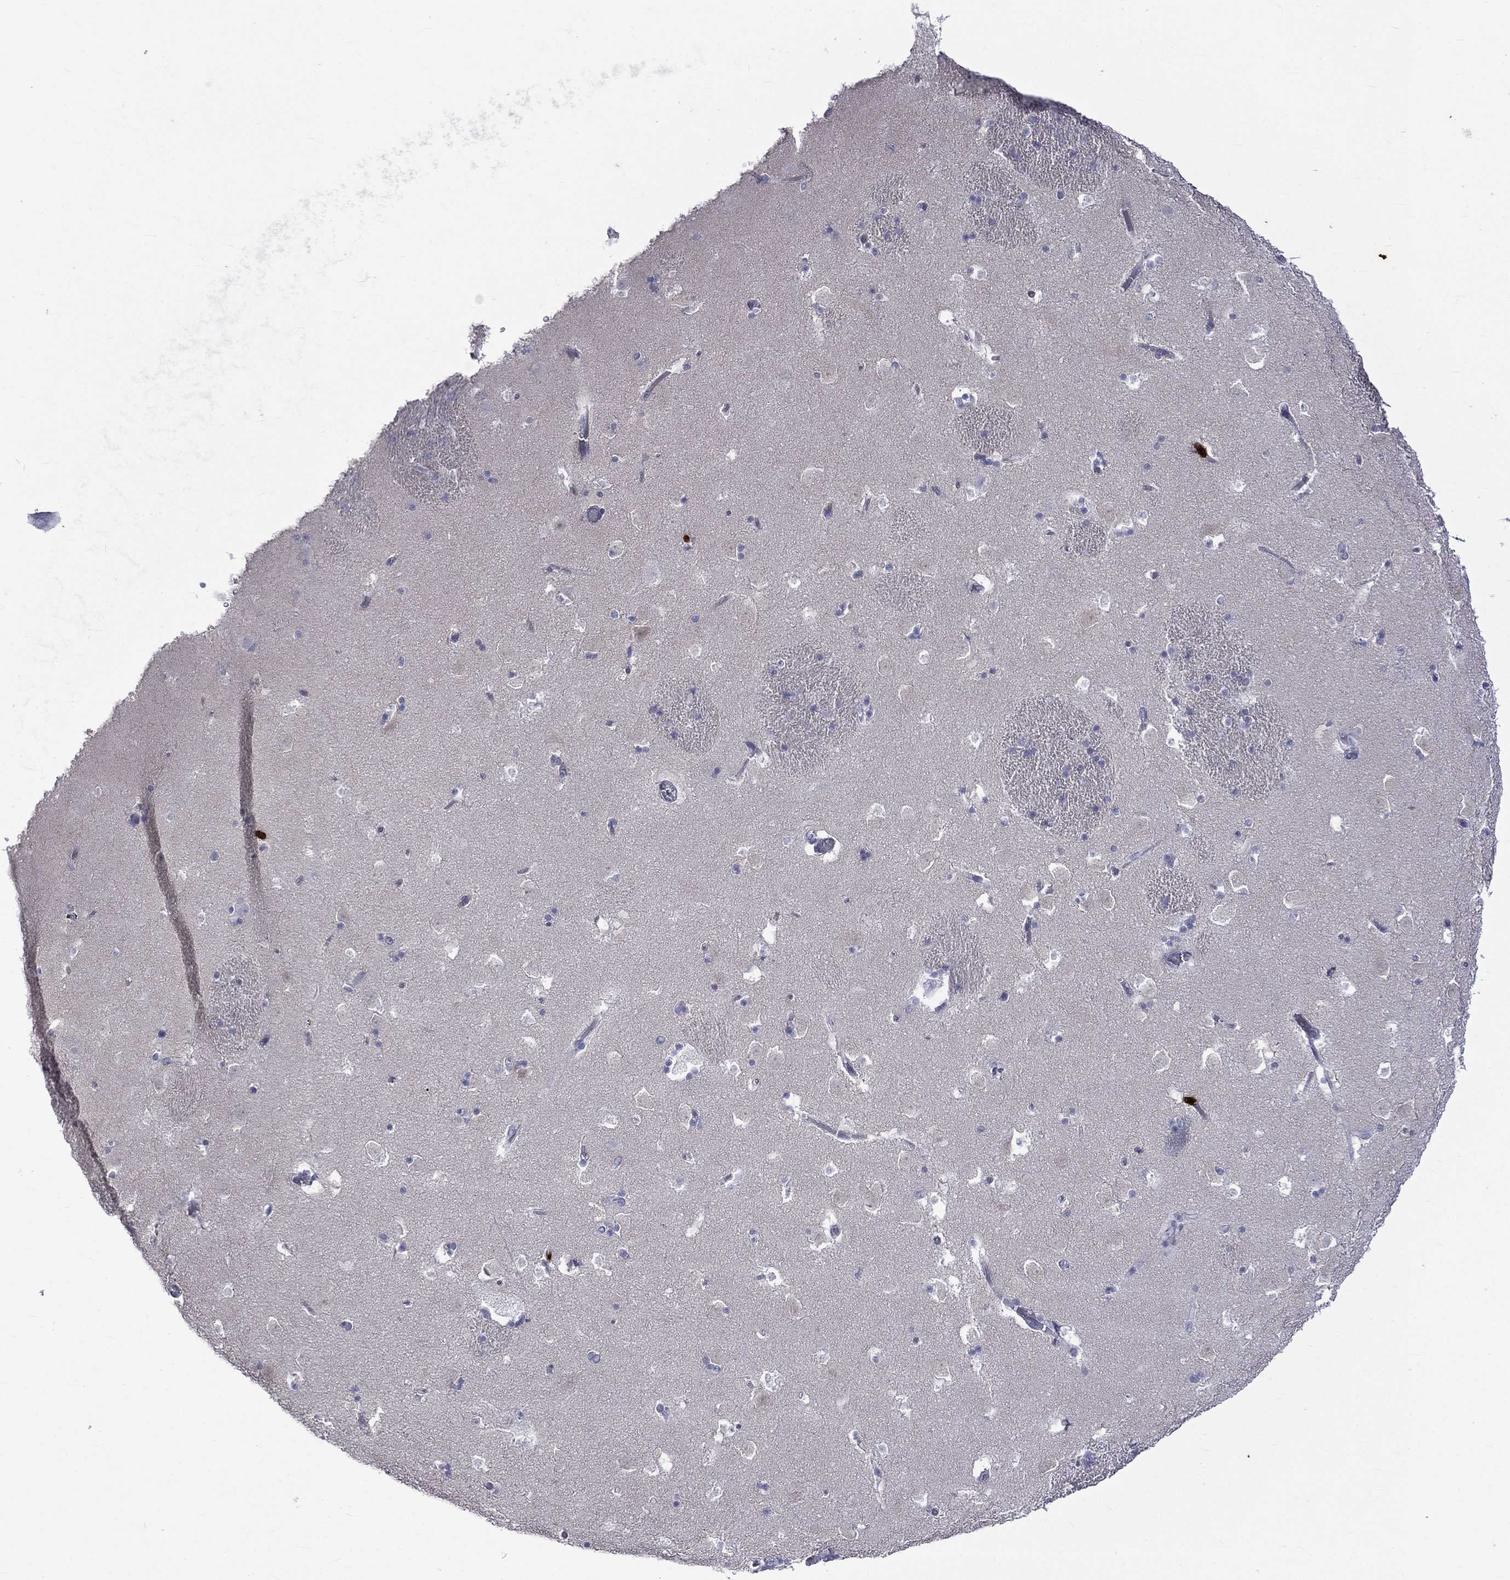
{"staining": {"intensity": "negative", "quantity": "none", "location": "none"}, "tissue": "caudate", "cell_type": "Glial cells", "image_type": "normal", "snomed": [{"axis": "morphology", "description": "Normal tissue, NOS"}, {"axis": "topography", "description": "Lateral ventricle wall"}], "caption": "The immunohistochemistry histopathology image has no significant positivity in glial cells of caudate.", "gene": "ELANE", "patient": {"sex": "female", "age": 42}}